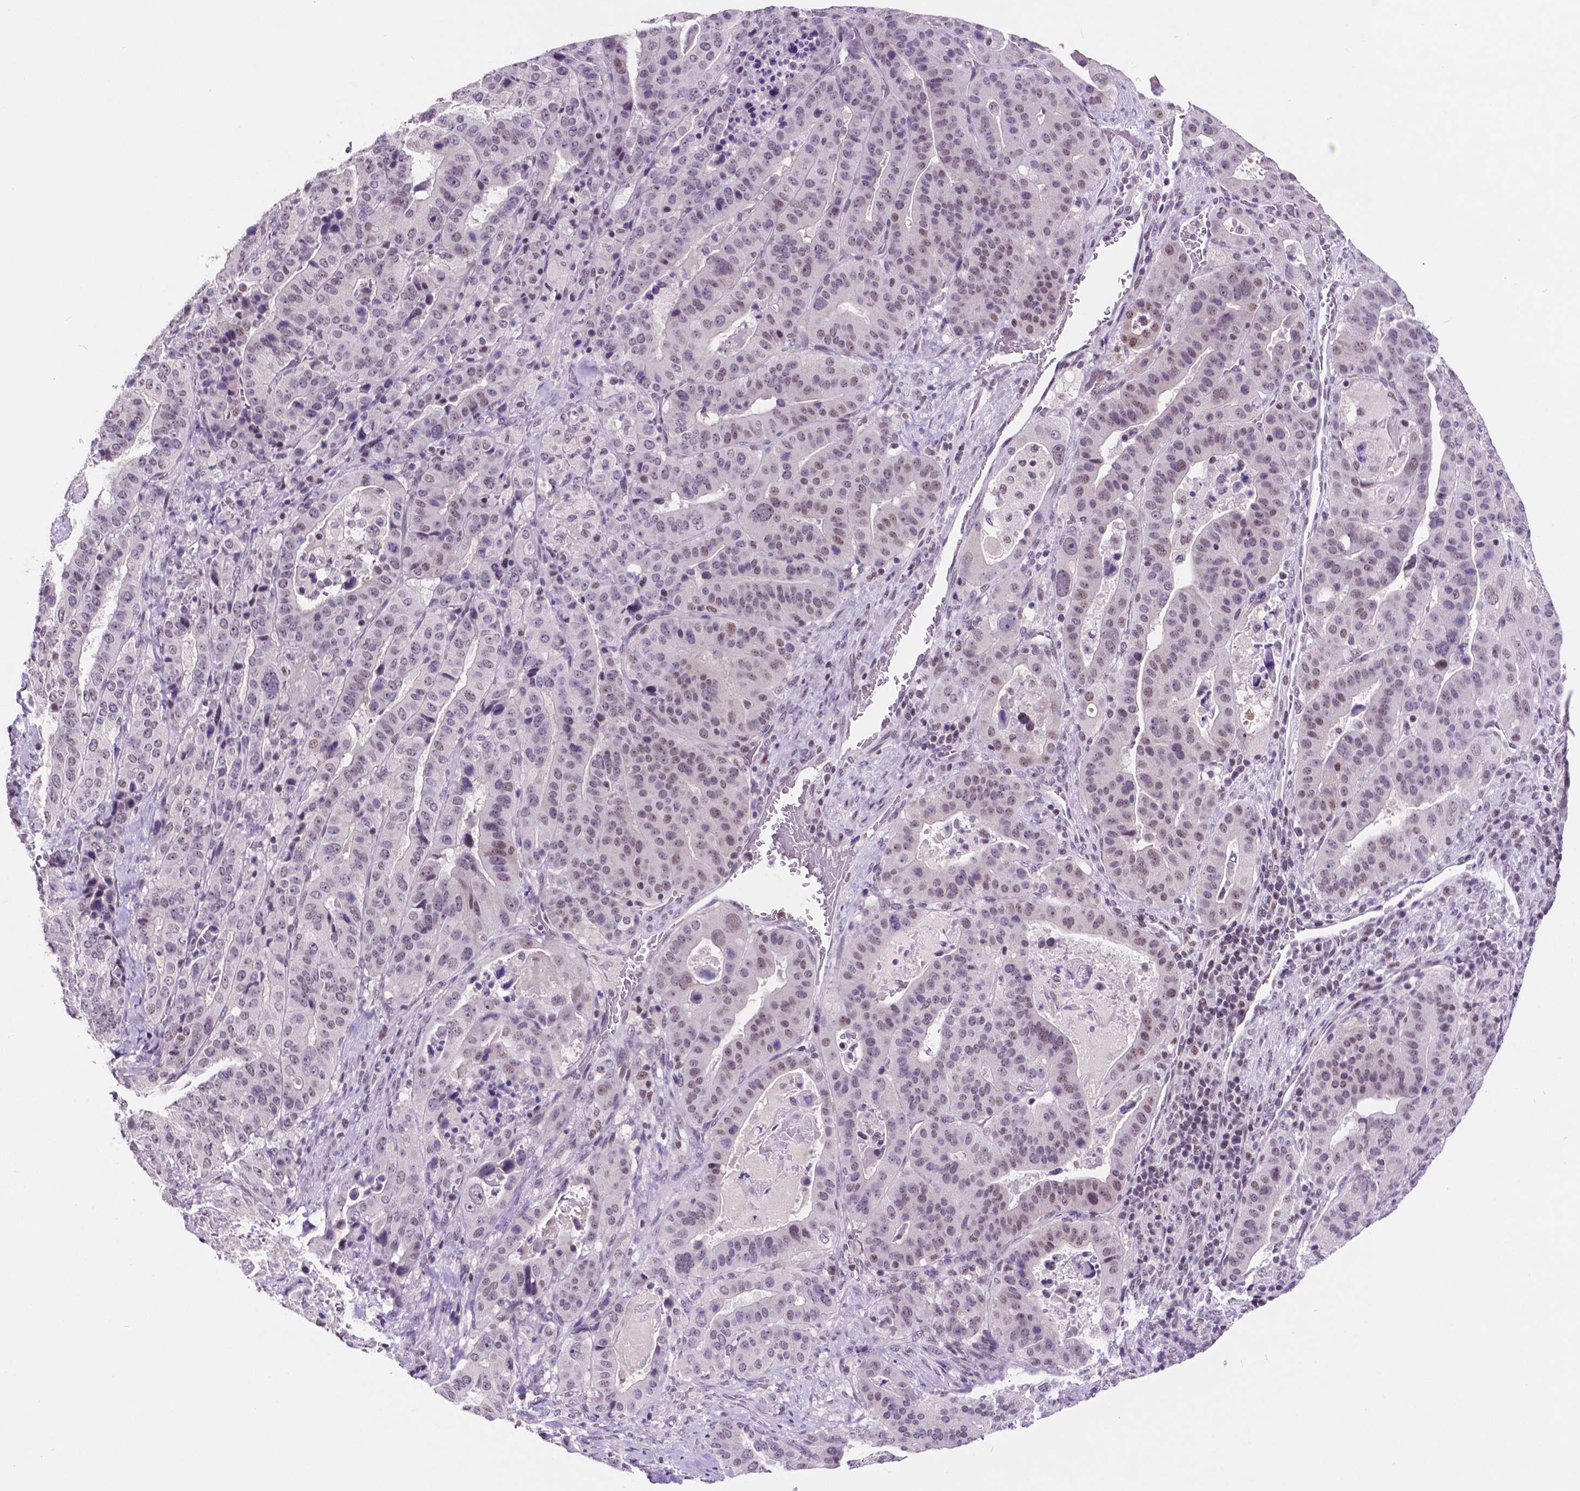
{"staining": {"intensity": "weak", "quantity": "25%-75%", "location": "nuclear"}, "tissue": "stomach cancer", "cell_type": "Tumor cells", "image_type": "cancer", "snomed": [{"axis": "morphology", "description": "Adenocarcinoma, NOS"}, {"axis": "topography", "description": "Stomach"}], "caption": "Immunohistochemistry of human stomach adenocarcinoma demonstrates low levels of weak nuclear expression in about 25%-75% of tumor cells.", "gene": "NCOR1", "patient": {"sex": "male", "age": 48}}